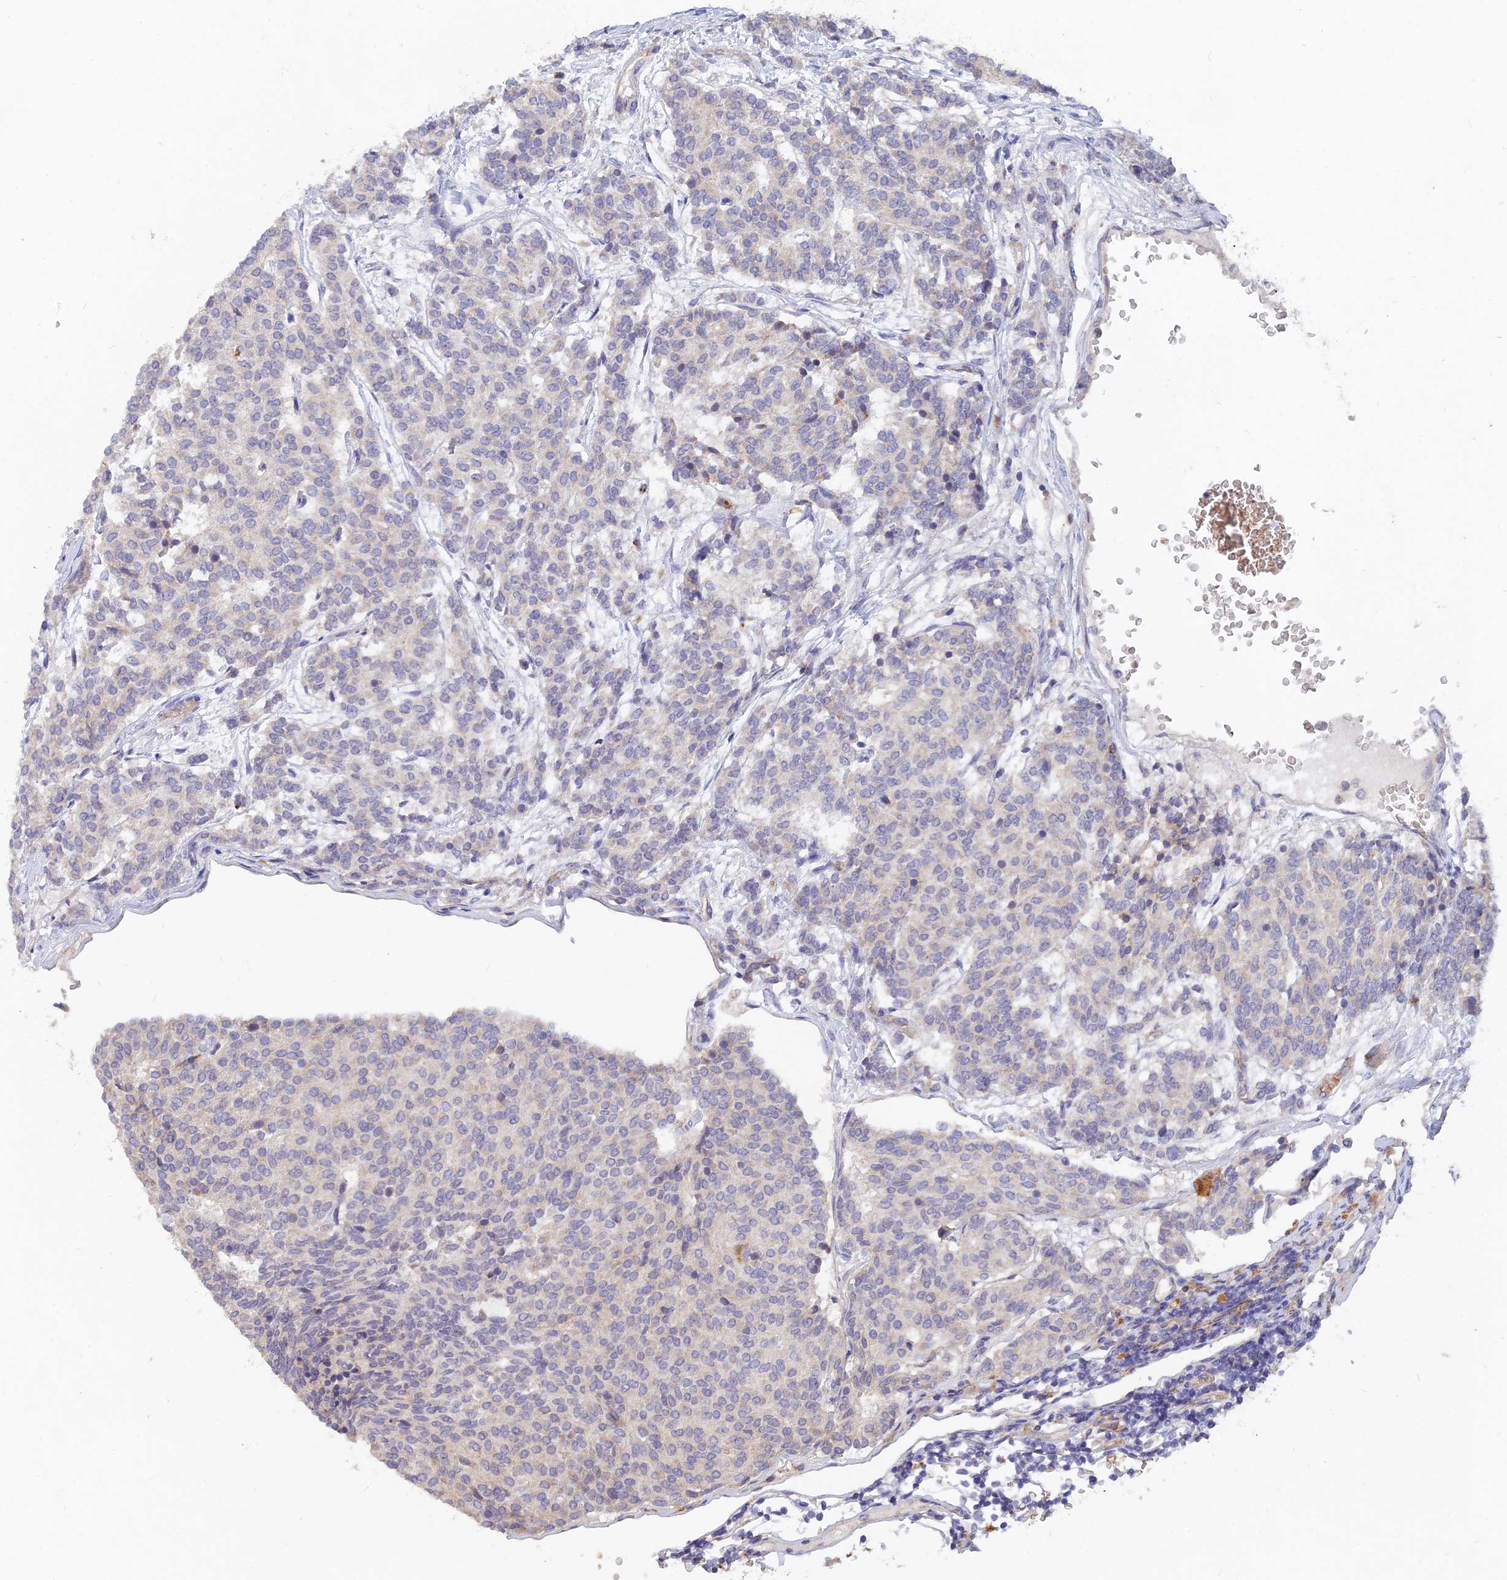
{"staining": {"intensity": "negative", "quantity": "none", "location": "none"}, "tissue": "carcinoid", "cell_type": "Tumor cells", "image_type": "cancer", "snomed": [{"axis": "morphology", "description": "Carcinoid, malignant, NOS"}, {"axis": "topography", "description": "Pancreas"}], "caption": "Carcinoid was stained to show a protein in brown. There is no significant positivity in tumor cells. Nuclei are stained in blue.", "gene": "ARRDC1", "patient": {"sex": "female", "age": 54}}